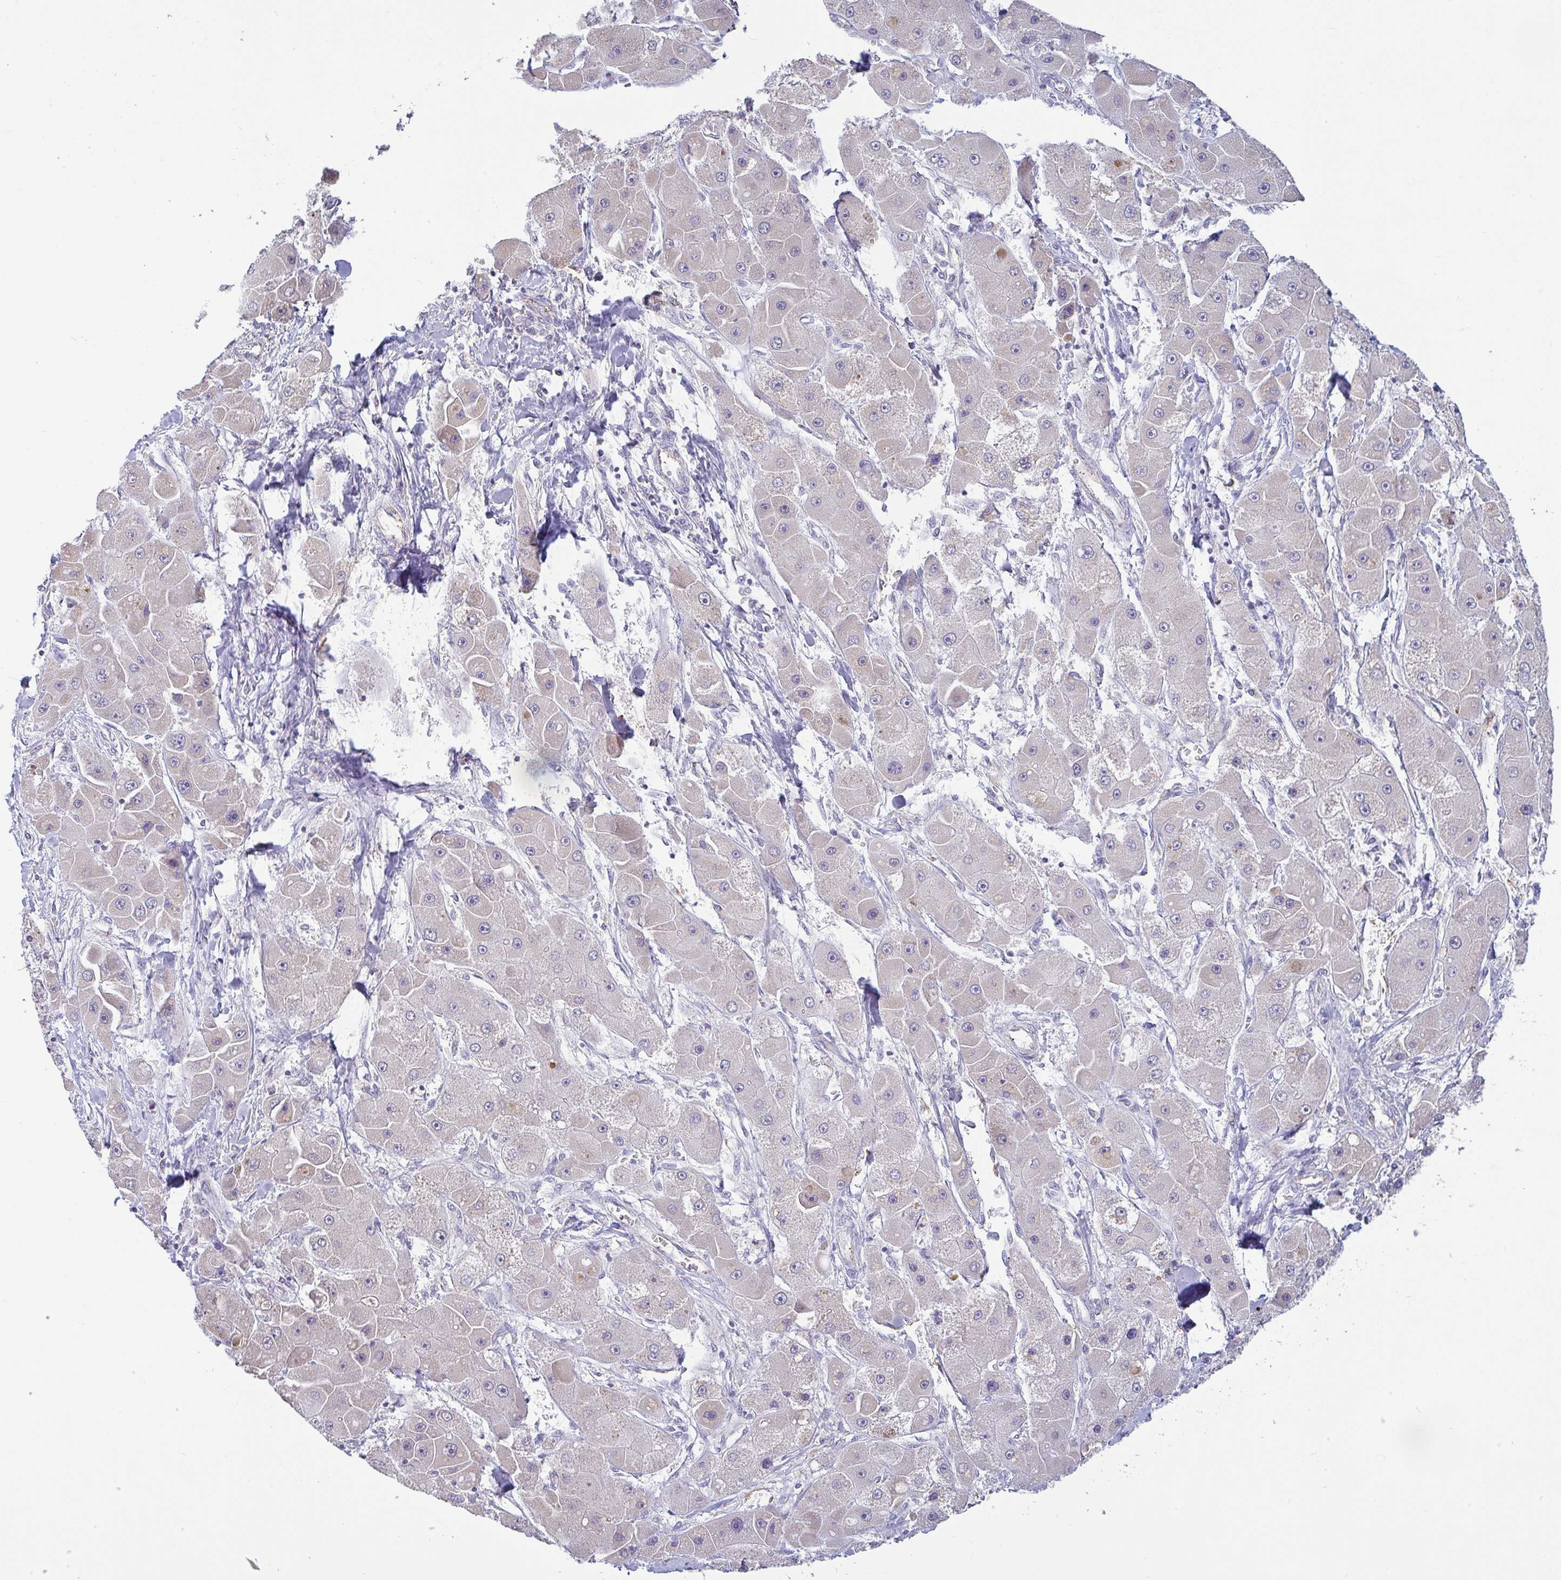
{"staining": {"intensity": "negative", "quantity": "none", "location": "none"}, "tissue": "liver cancer", "cell_type": "Tumor cells", "image_type": "cancer", "snomed": [{"axis": "morphology", "description": "Carcinoma, Hepatocellular, NOS"}, {"axis": "topography", "description": "Liver"}], "caption": "Hepatocellular carcinoma (liver) was stained to show a protein in brown. There is no significant expression in tumor cells.", "gene": "PLCD4", "patient": {"sex": "male", "age": 24}}